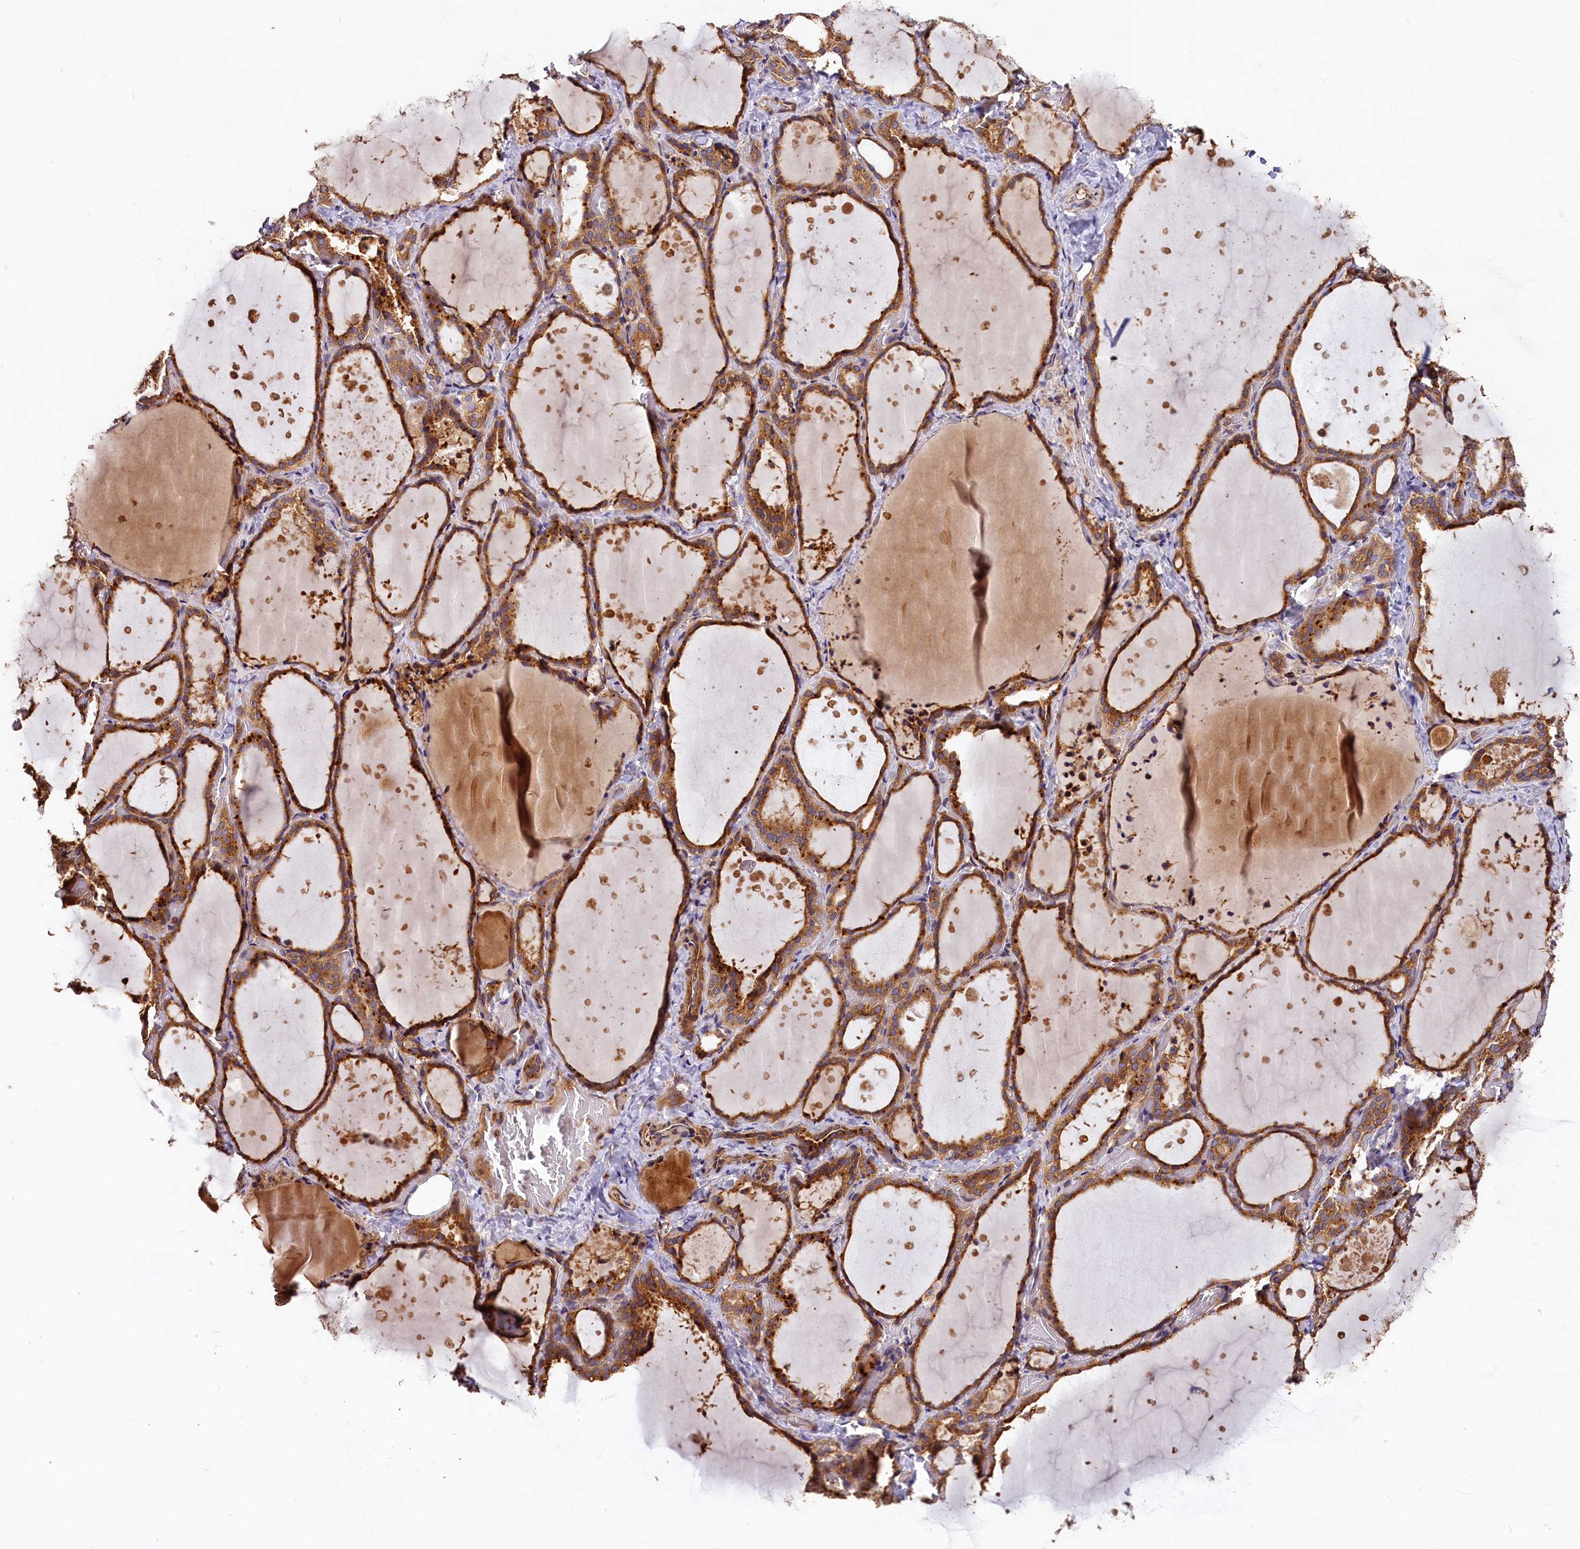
{"staining": {"intensity": "moderate", "quantity": ">75%", "location": "cytoplasmic/membranous"}, "tissue": "thyroid gland", "cell_type": "Glandular cells", "image_type": "normal", "snomed": [{"axis": "morphology", "description": "Normal tissue, NOS"}, {"axis": "topography", "description": "Thyroid gland"}], "caption": "Immunohistochemistry (IHC) (DAB) staining of unremarkable human thyroid gland displays moderate cytoplasmic/membranous protein positivity in about >75% of glandular cells.", "gene": "HMOX2", "patient": {"sex": "female", "age": 44}}